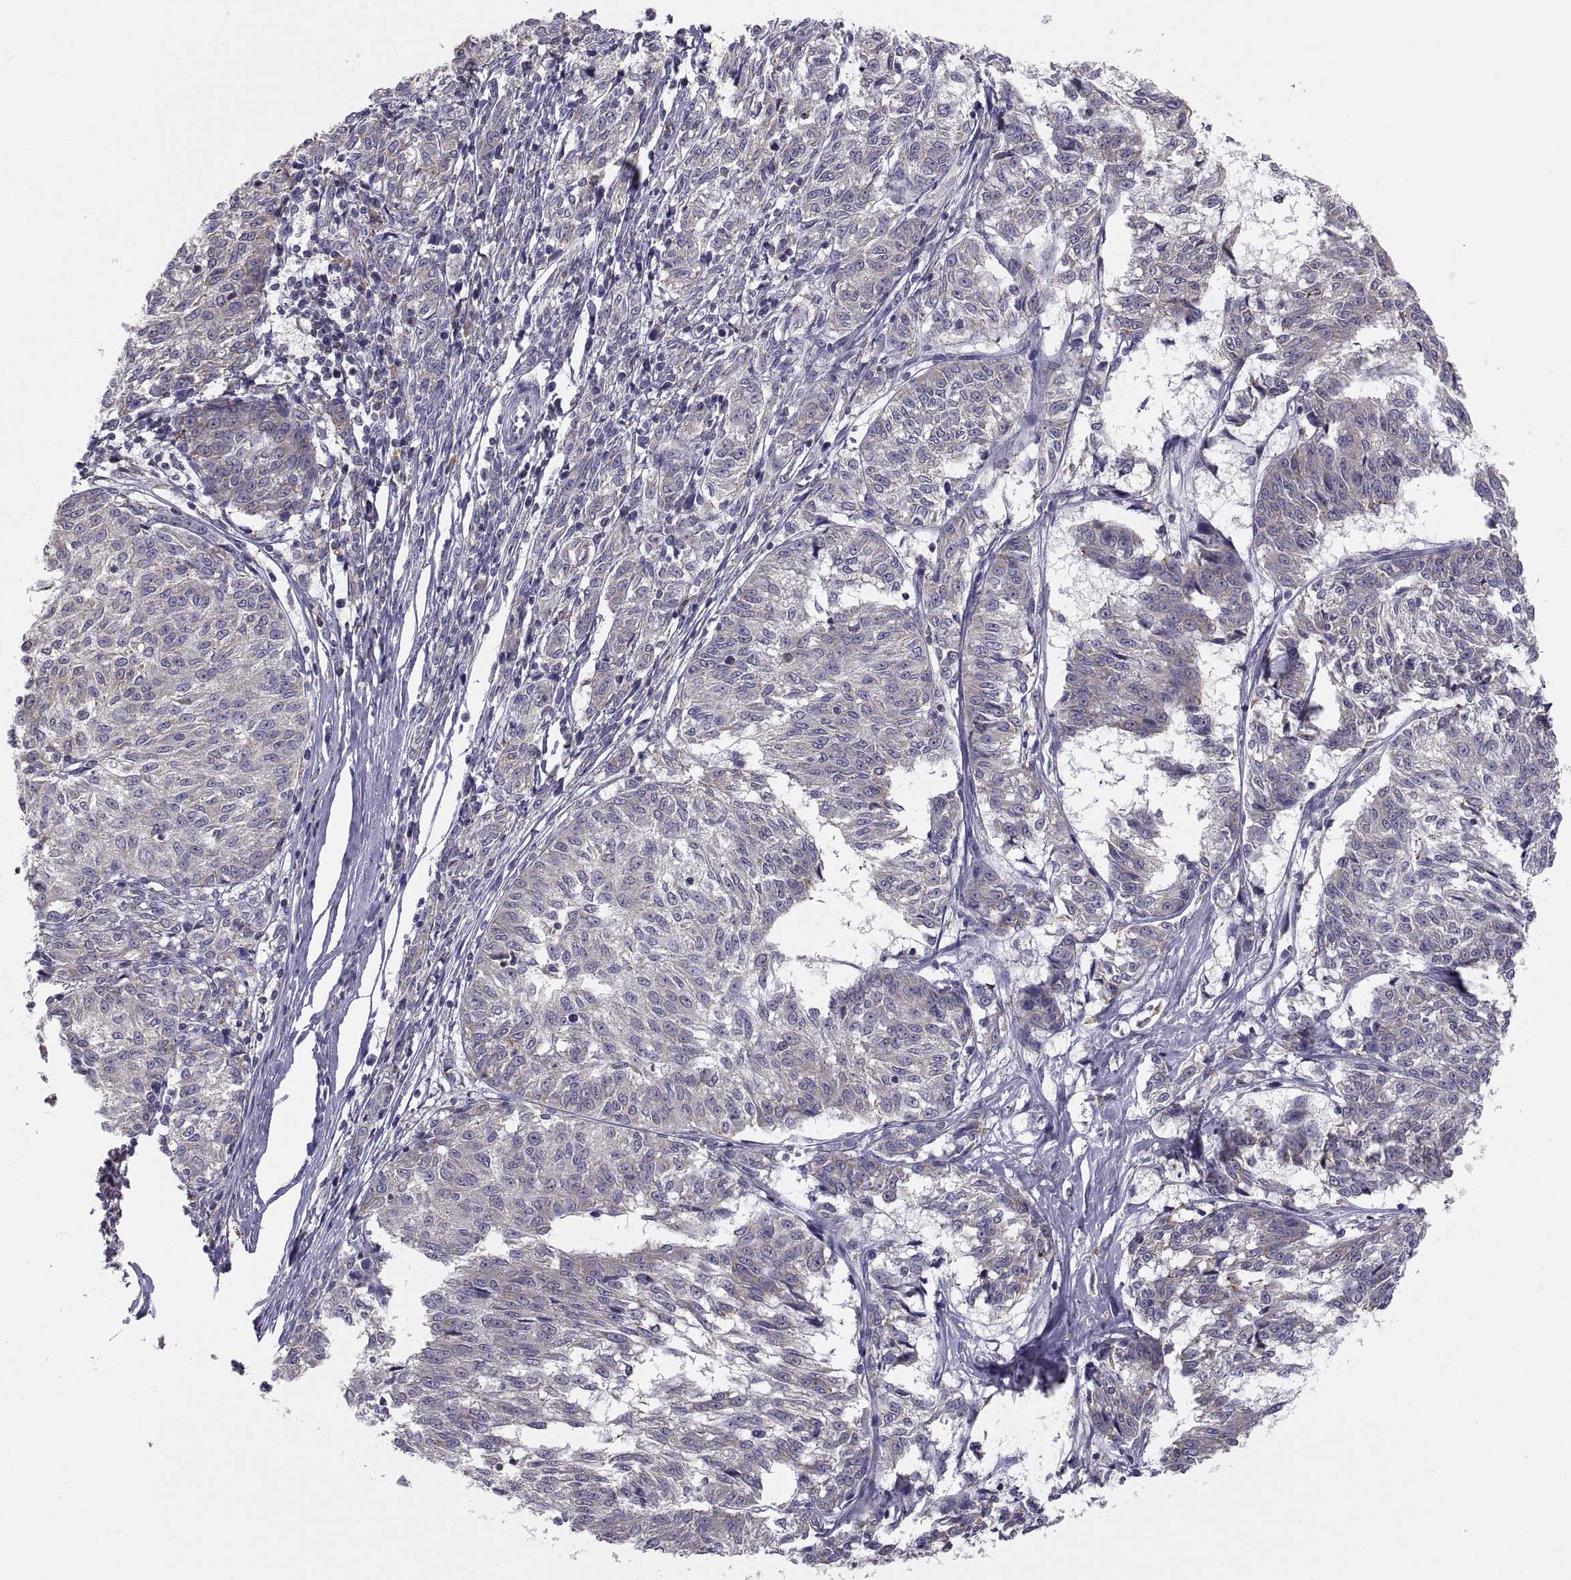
{"staining": {"intensity": "negative", "quantity": "none", "location": "none"}, "tissue": "melanoma", "cell_type": "Tumor cells", "image_type": "cancer", "snomed": [{"axis": "morphology", "description": "Malignant melanoma, NOS"}, {"axis": "topography", "description": "Skin"}], "caption": "Tumor cells are negative for protein expression in human malignant melanoma. Nuclei are stained in blue.", "gene": "ERO1A", "patient": {"sex": "female", "age": 72}}